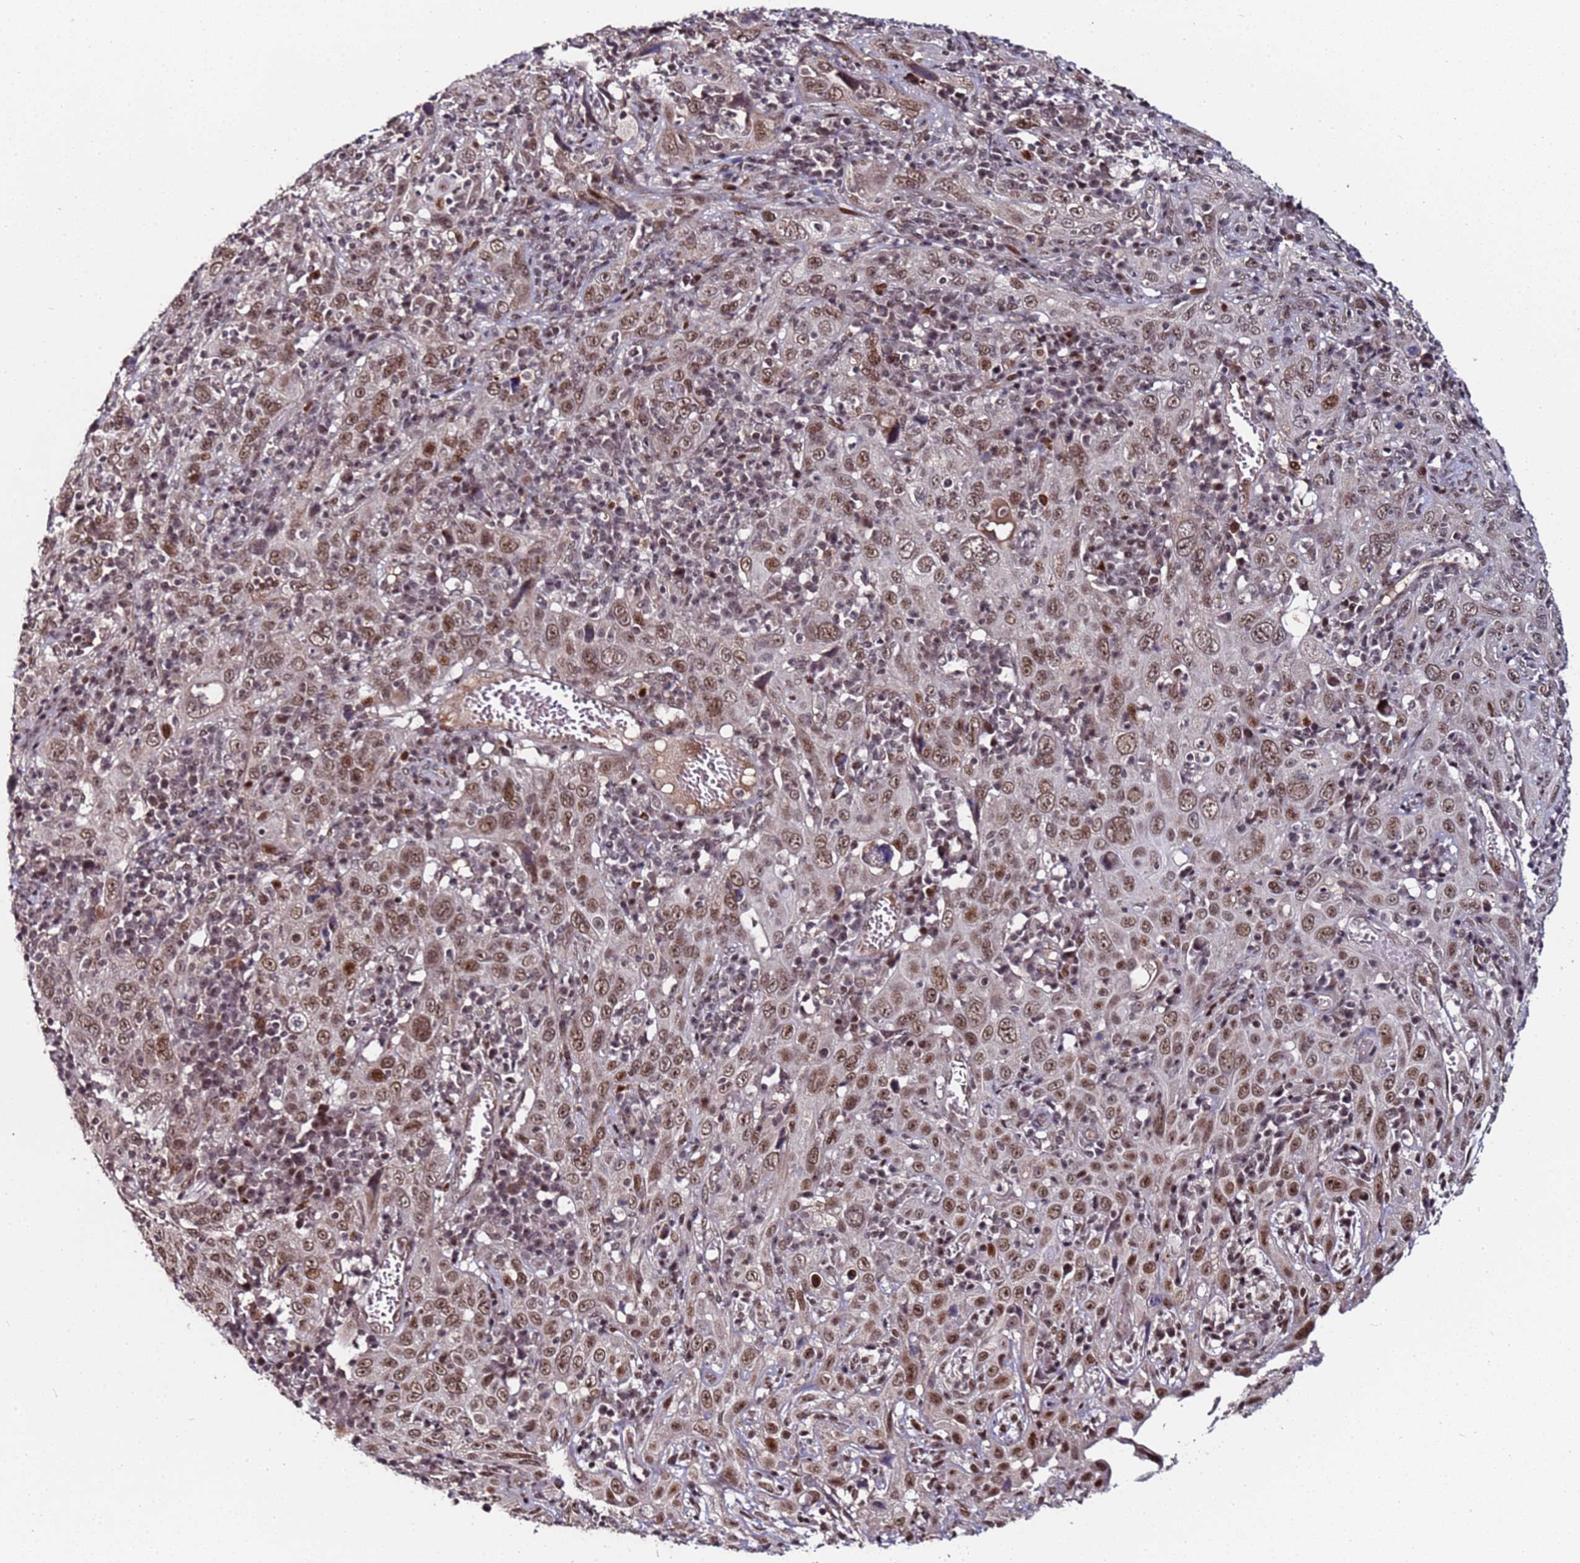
{"staining": {"intensity": "moderate", "quantity": ">75%", "location": "nuclear"}, "tissue": "cervical cancer", "cell_type": "Tumor cells", "image_type": "cancer", "snomed": [{"axis": "morphology", "description": "Squamous cell carcinoma, NOS"}, {"axis": "topography", "description": "Cervix"}], "caption": "Tumor cells demonstrate medium levels of moderate nuclear staining in about >75% of cells in human cervical squamous cell carcinoma.", "gene": "PPM1H", "patient": {"sex": "female", "age": 46}}